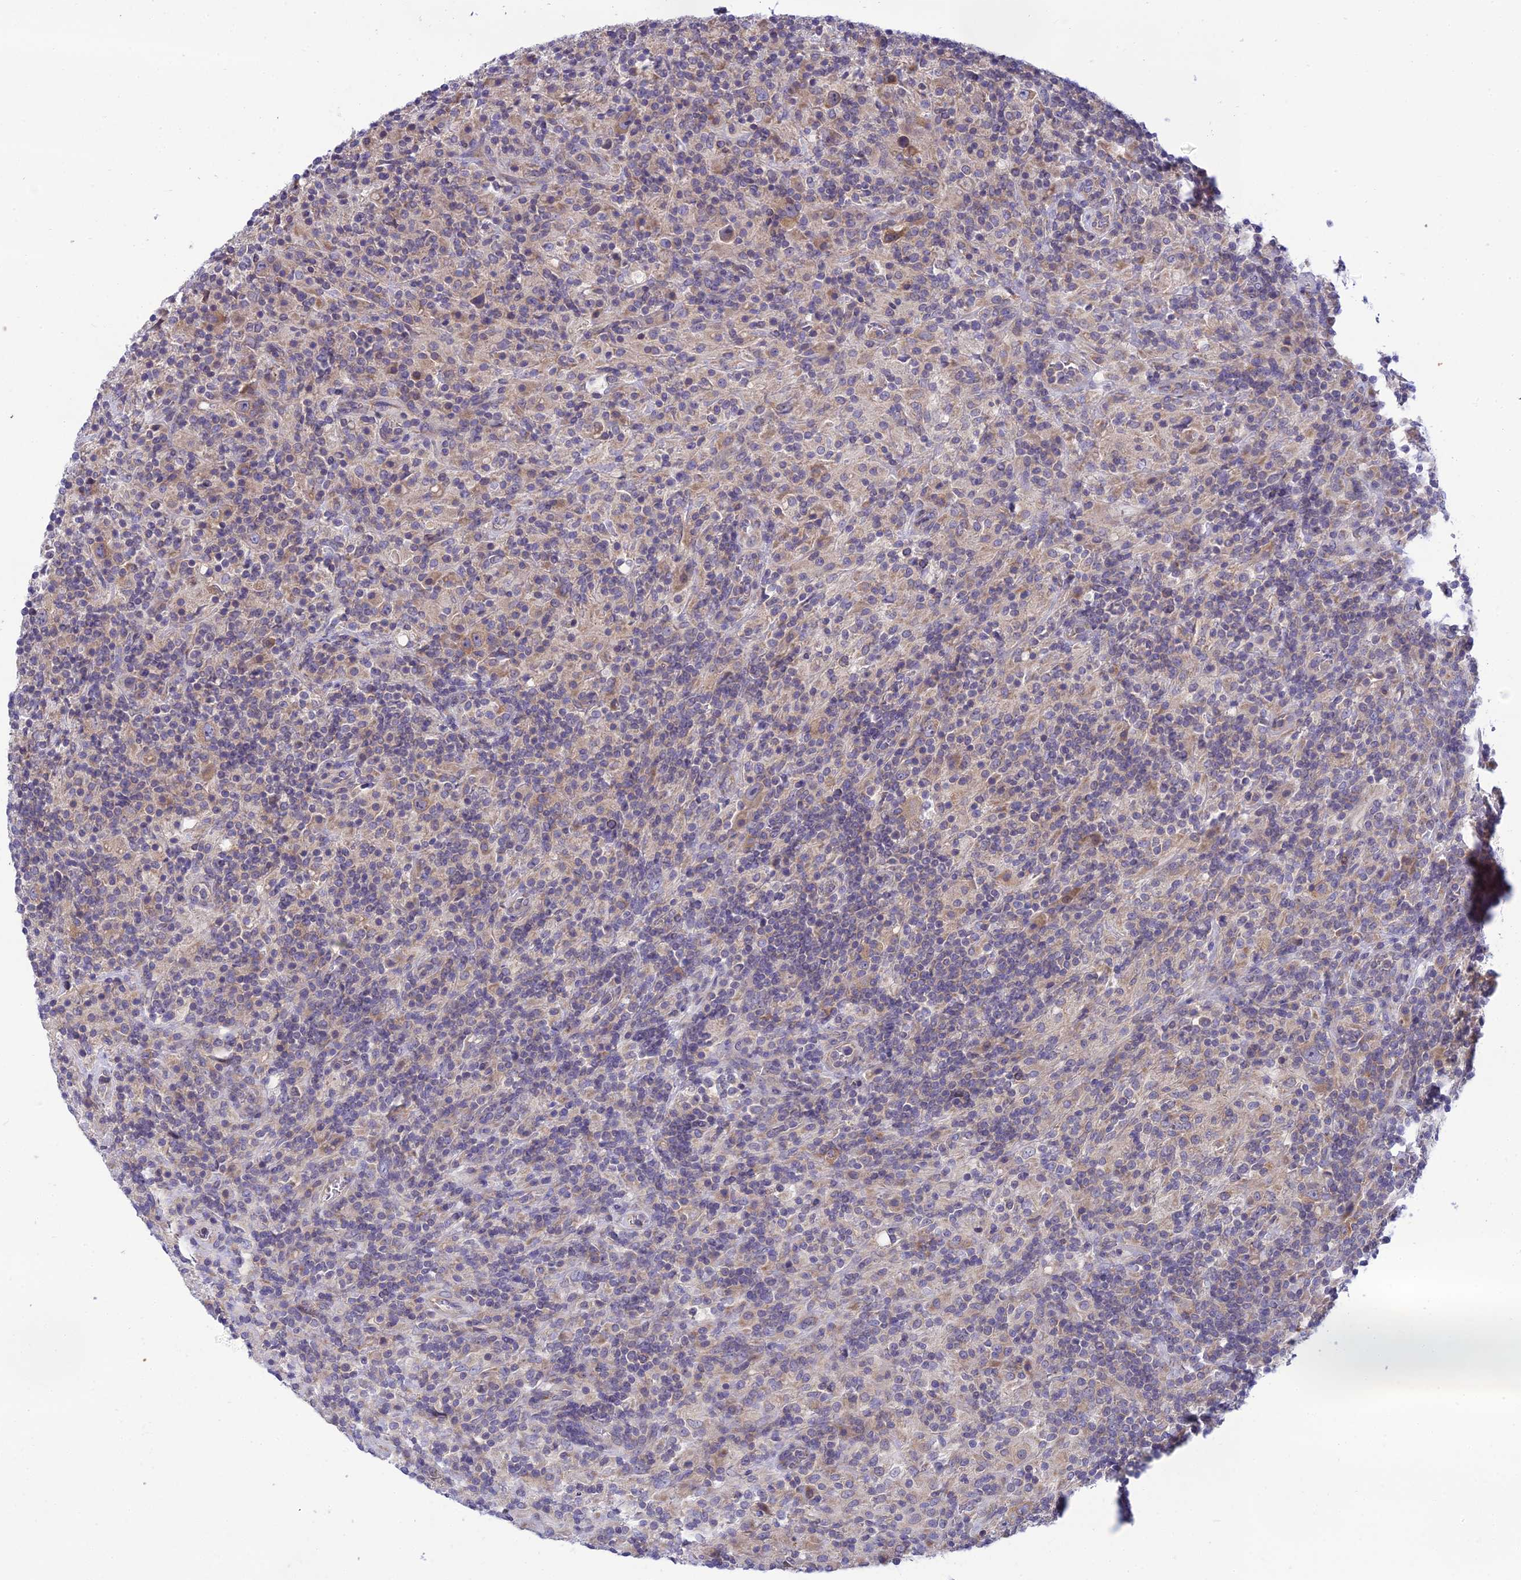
{"staining": {"intensity": "weak", "quantity": "25%-75%", "location": "cytoplasmic/membranous"}, "tissue": "lymphoma", "cell_type": "Tumor cells", "image_type": "cancer", "snomed": [{"axis": "morphology", "description": "Hodgkin's disease, NOS"}, {"axis": "topography", "description": "Lymph node"}], "caption": "This is an image of immunohistochemistry staining of lymphoma, which shows weak staining in the cytoplasmic/membranous of tumor cells.", "gene": "CLCN7", "patient": {"sex": "male", "age": 70}}